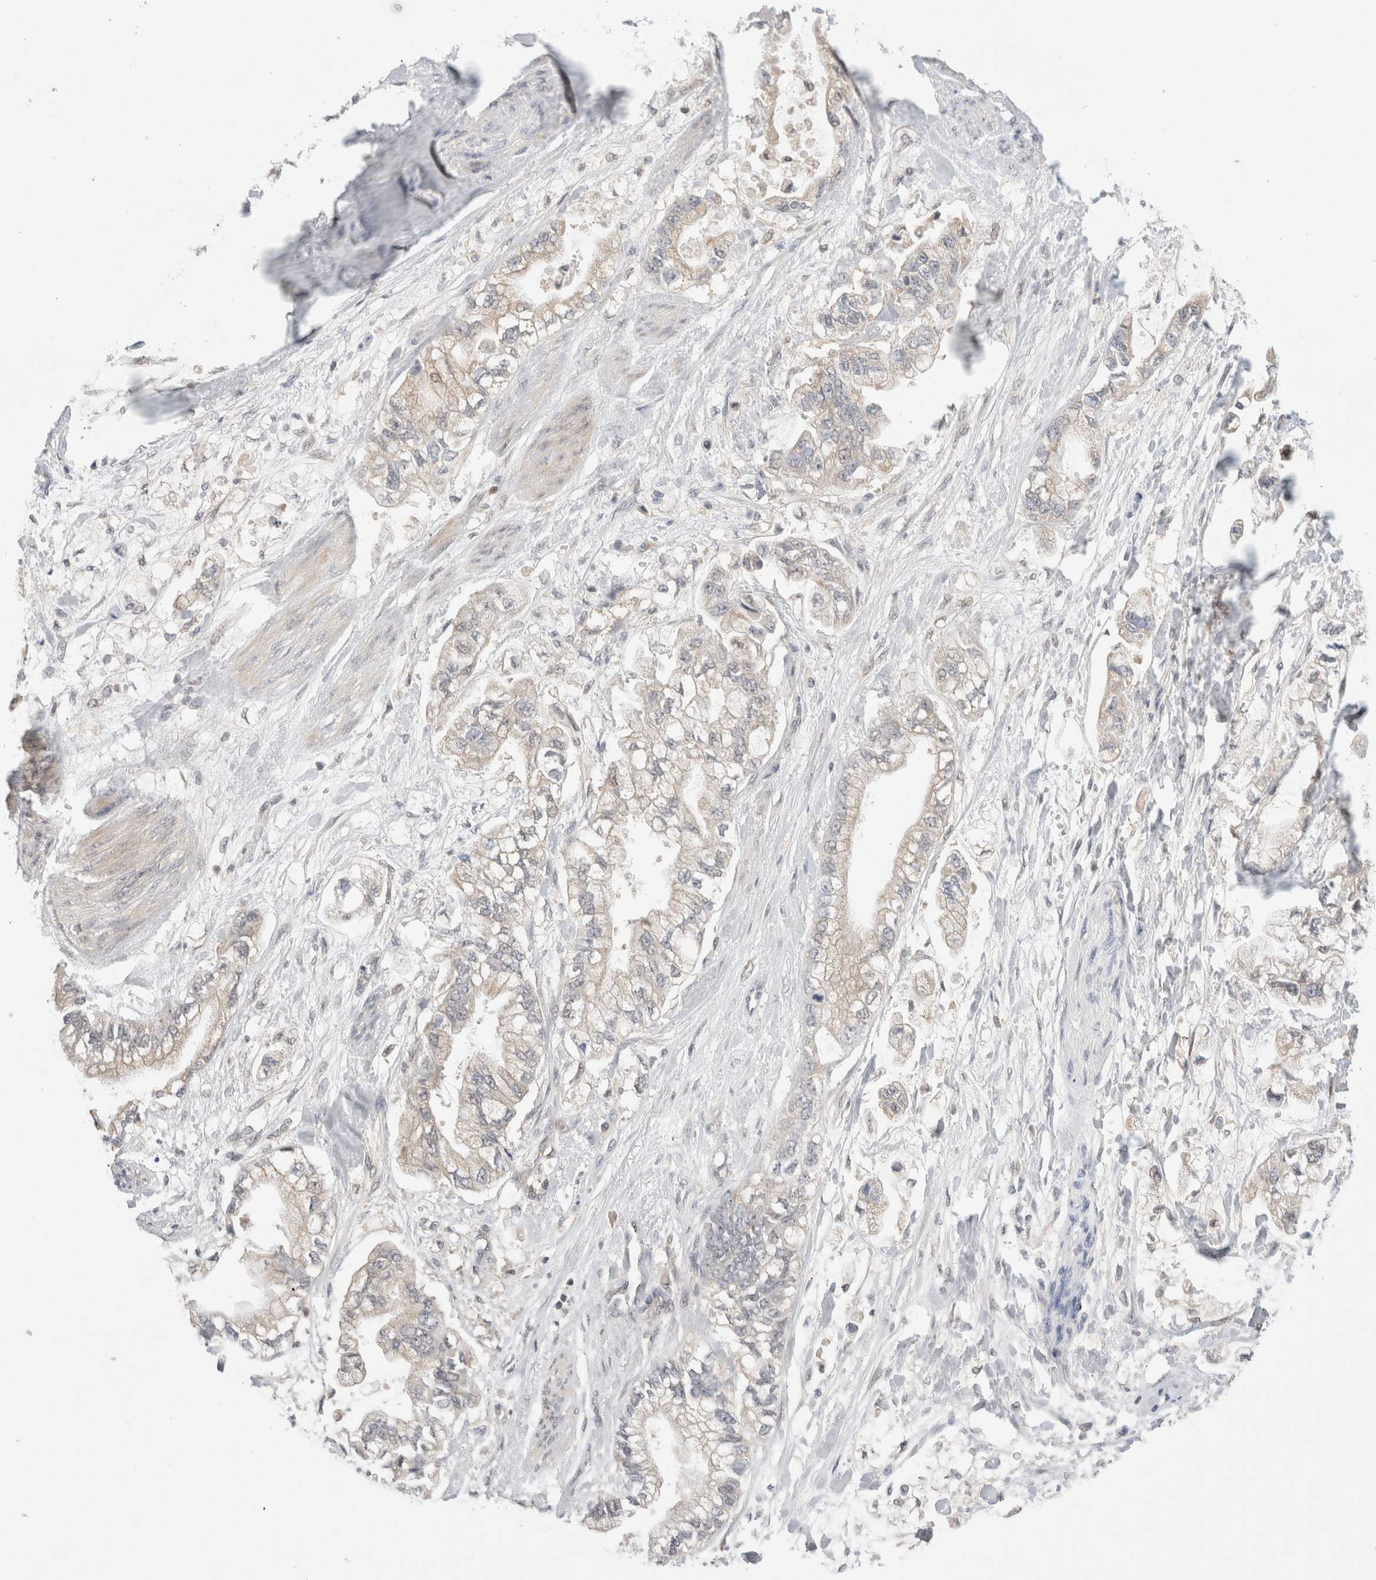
{"staining": {"intensity": "weak", "quantity": "<25%", "location": "cytoplasmic/membranous"}, "tissue": "stomach cancer", "cell_type": "Tumor cells", "image_type": "cancer", "snomed": [{"axis": "morphology", "description": "Normal tissue, NOS"}, {"axis": "morphology", "description": "Adenocarcinoma, NOS"}, {"axis": "topography", "description": "Stomach"}], "caption": "Immunohistochemistry of stomach cancer (adenocarcinoma) shows no staining in tumor cells.", "gene": "NFKB1", "patient": {"sex": "male", "age": 62}}